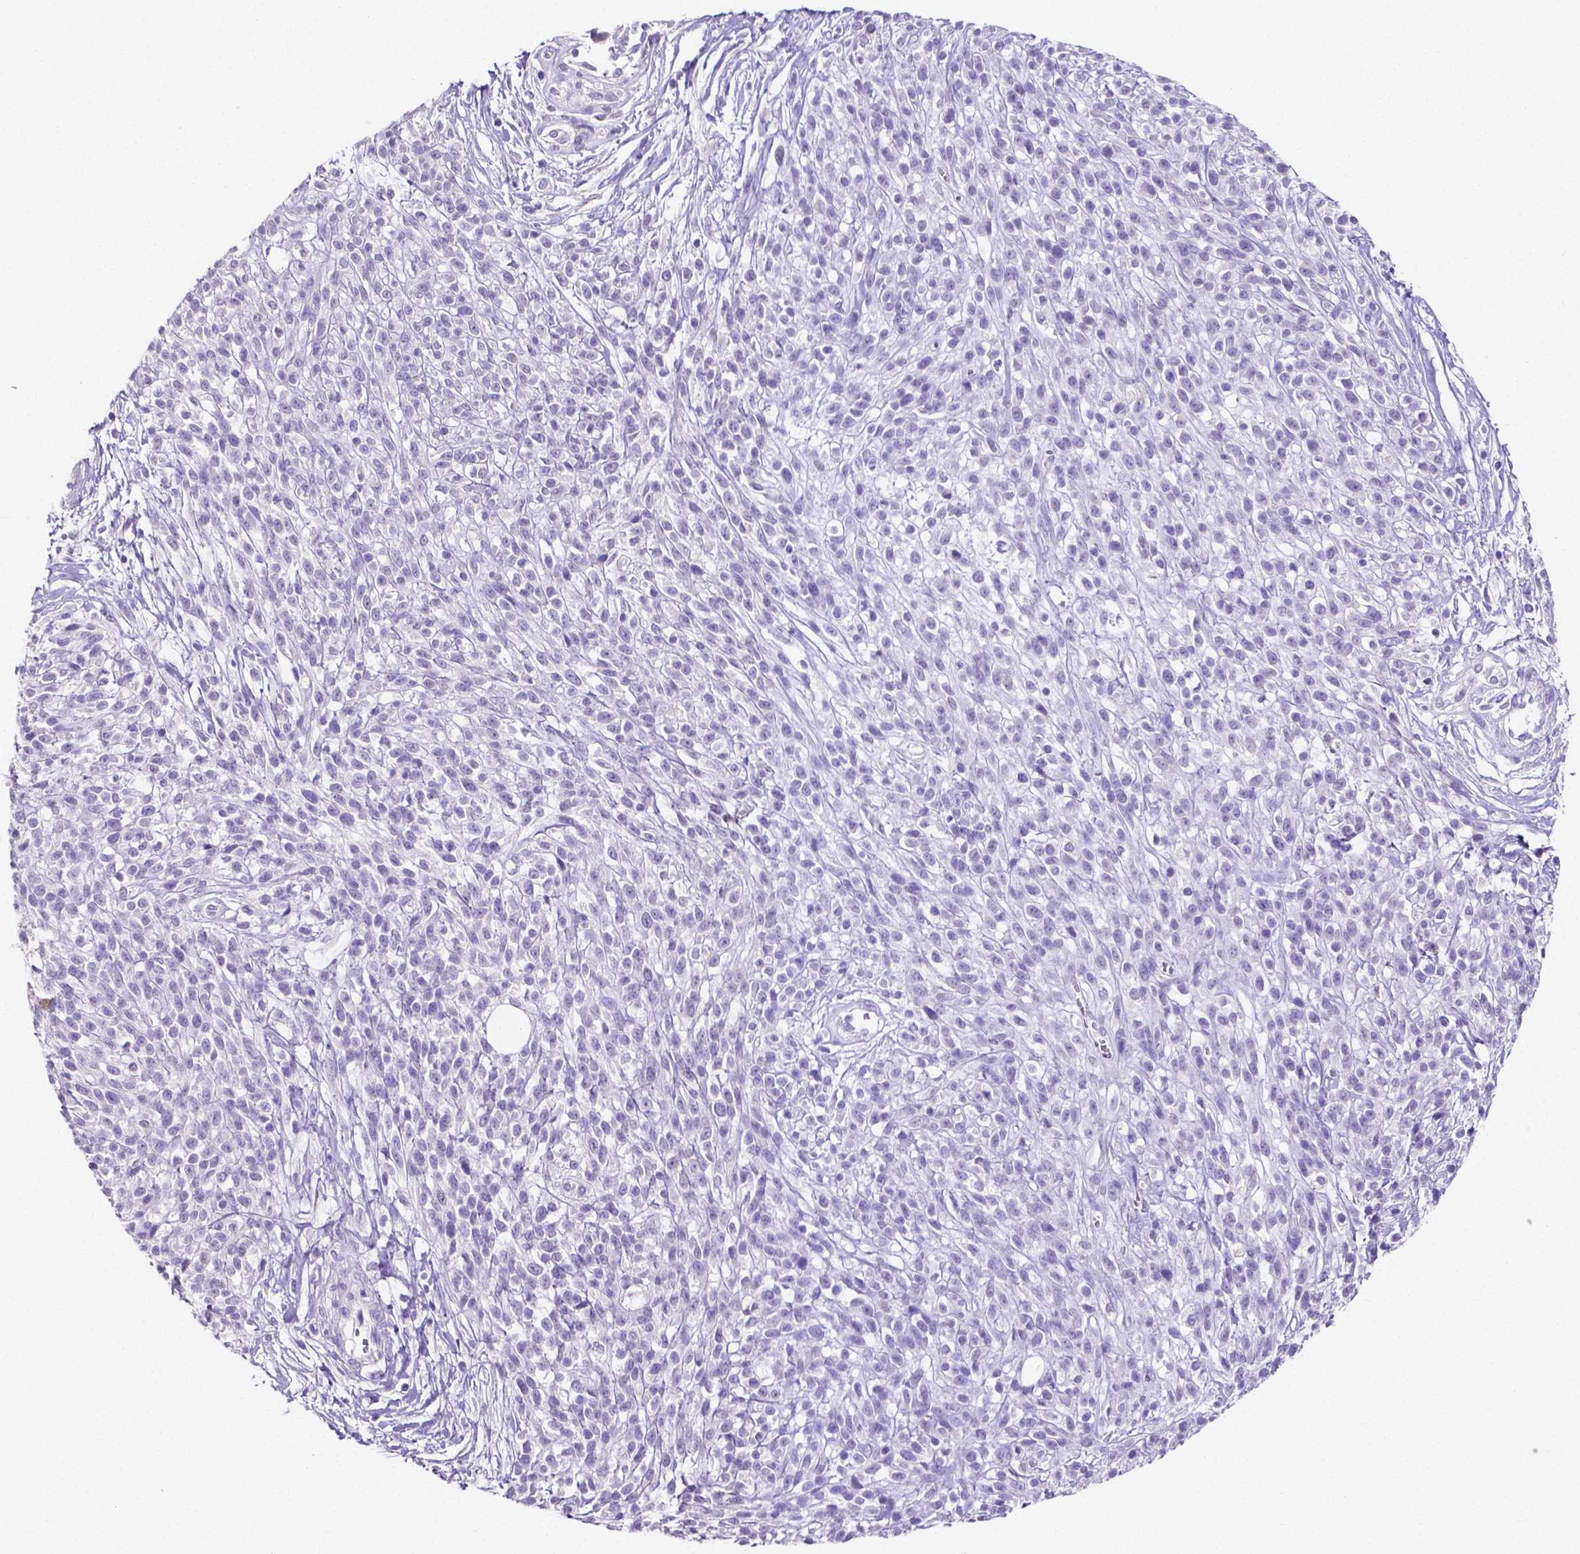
{"staining": {"intensity": "negative", "quantity": "none", "location": "none"}, "tissue": "melanoma", "cell_type": "Tumor cells", "image_type": "cancer", "snomed": [{"axis": "morphology", "description": "Malignant melanoma, NOS"}, {"axis": "topography", "description": "Skin"}, {"axis": "topography", "description": "Skin of trunk"}], "caption": "High power microscopy image of an immunohistochemistry photomicrograph of melanoma, revealing no significant staining in tumor cells. (Stains: DAB (3,3'-diaminobenzidine) immunohistochemistry (IHC) with hematoxylin counter stain, Microscopy: brightfield microscopy at high magnification).", "gene": "SLC22A2", "patient": {"sex": "male", "age": 74}}